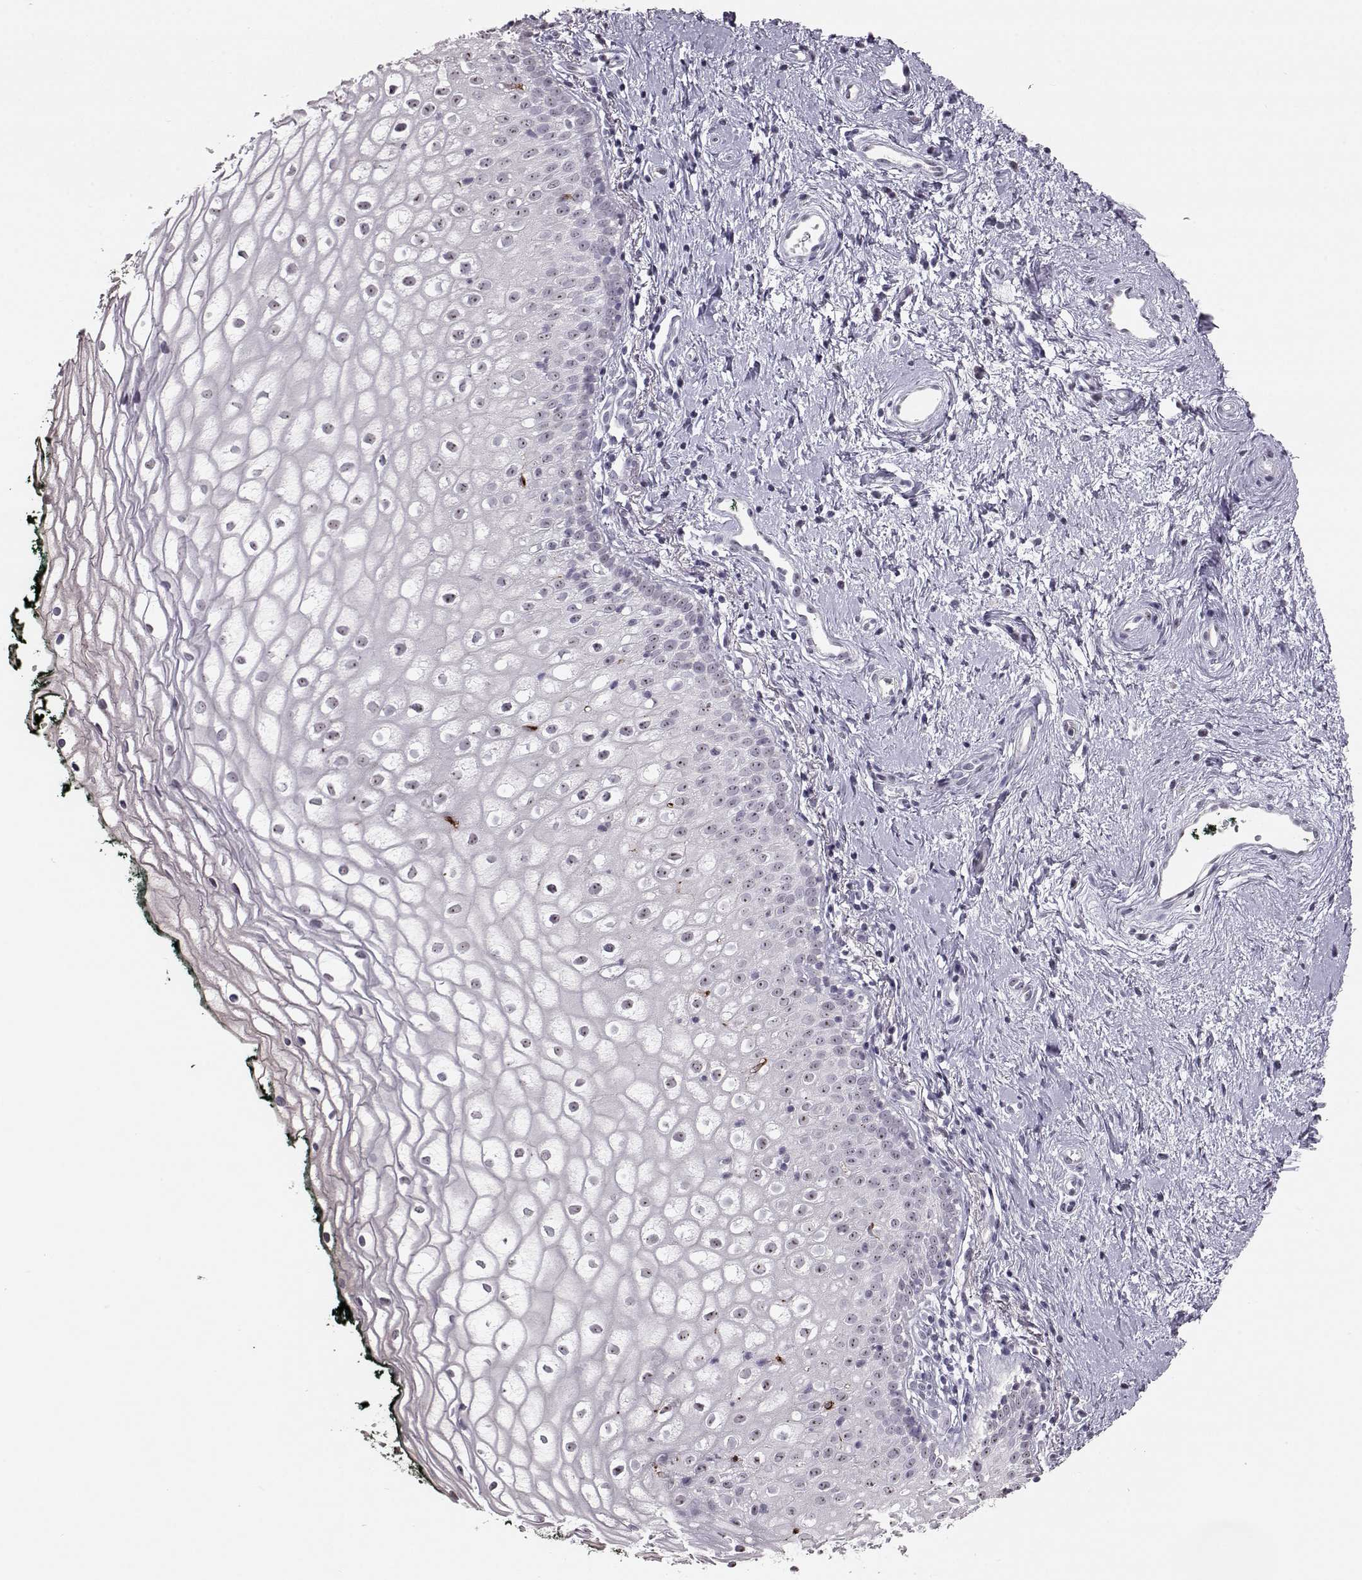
{"staining": {"intensity": "weak", "quantity": ">75%", "location": "nuclear"}, "tissue": "vagina", "cell_type": "Squamous epithelial cells", "image_type": "normal", "snomed": [{"axis": "morphology", "description": "Normal tissue, NOS"}, {"axis": "topography", "description": "Vagina"}], "caption": "DAB (3,3'-diaminobenzidine) immunohistochemical staining of normal vagina demonstrates weak nuclear protein expression in approximately >75% of squamous epithelial cells.", "gene": "ALDH3A1", "patient": {"sex": "female", "age": 47}}